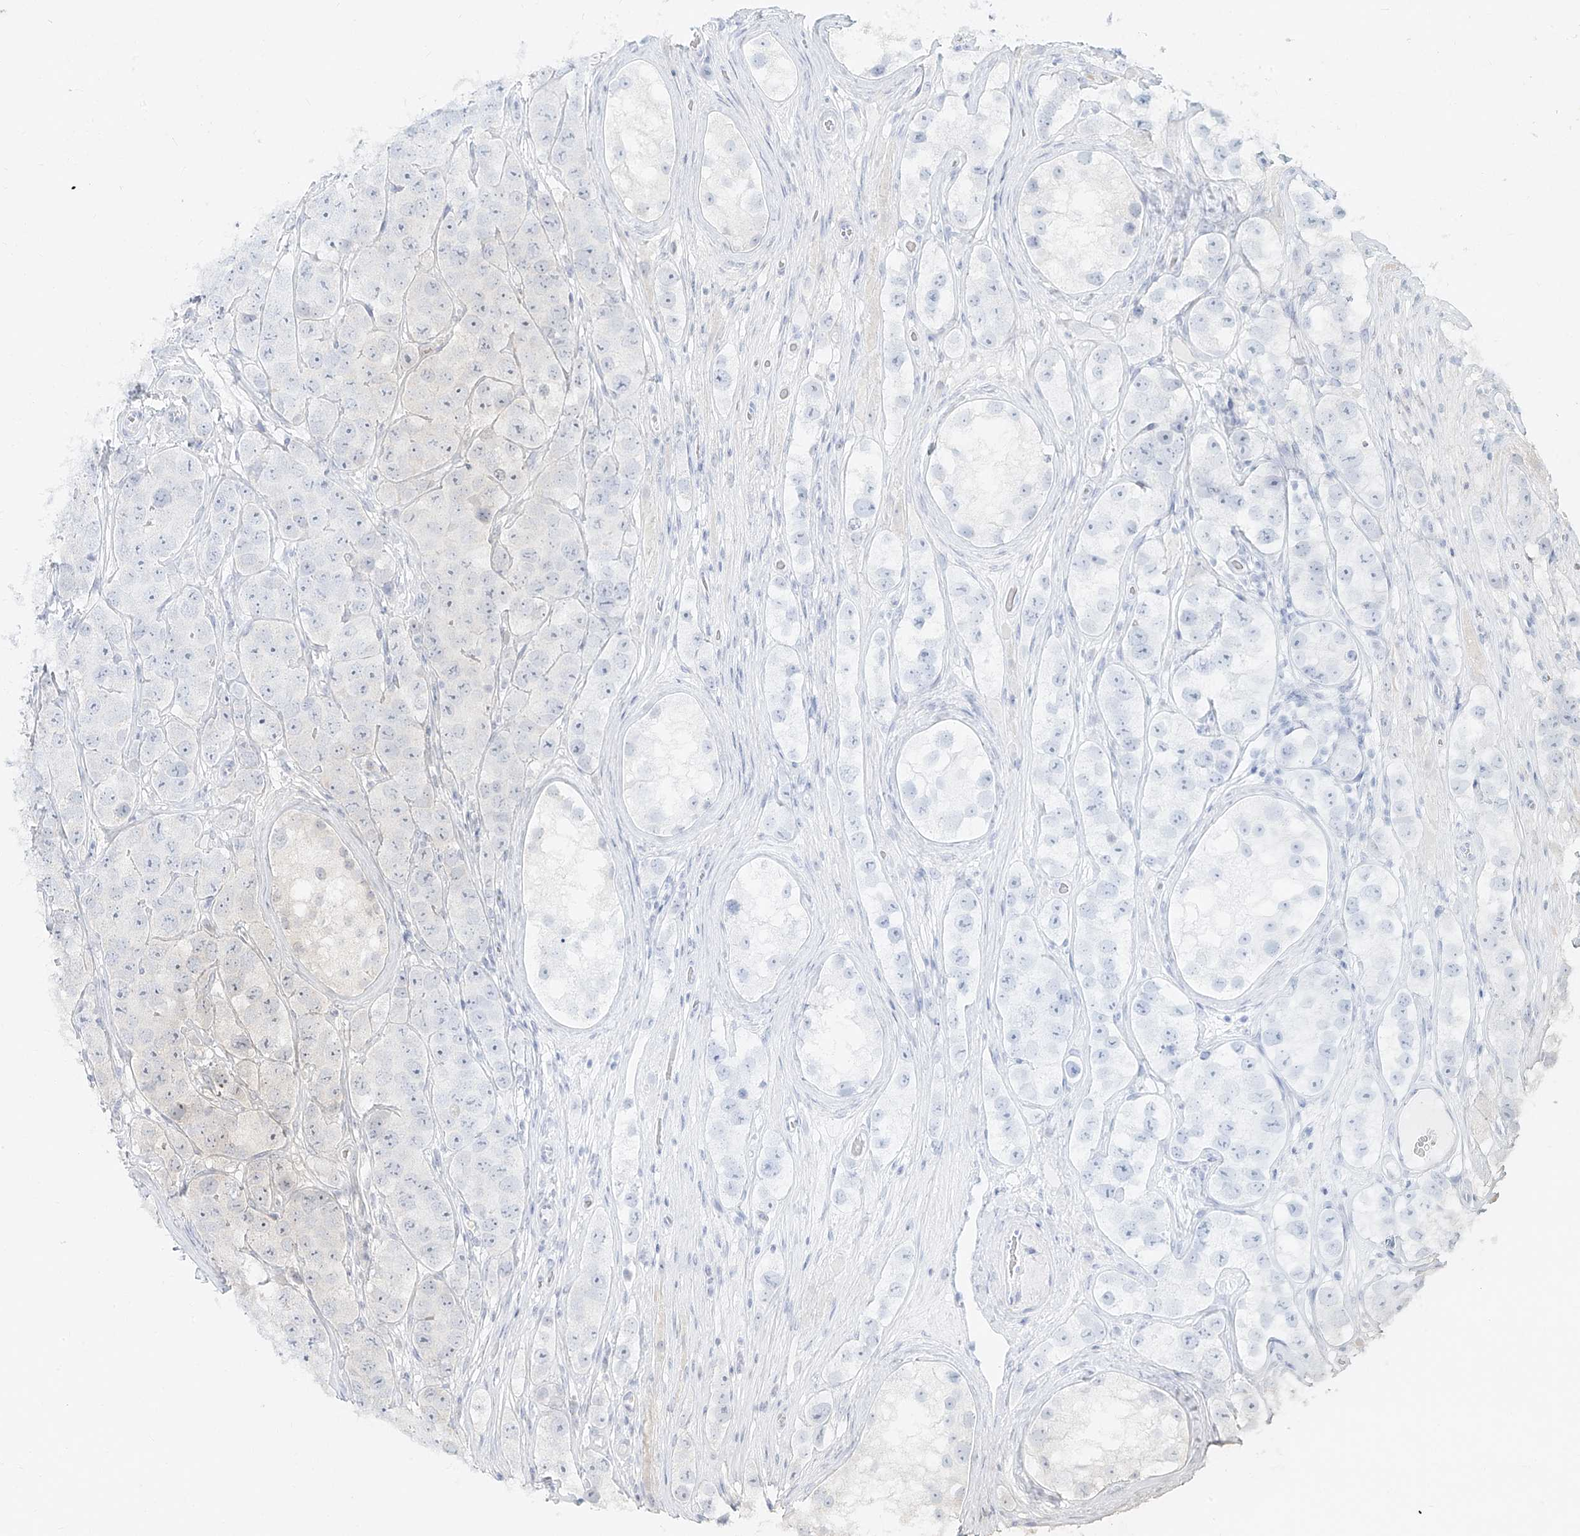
{"staining": {"intensity": "negative", "quantity": "none", "location": "none"}, "tissue": "testis cancer", "cell_type": "Tumor cells", "image_type": "cancer", "snomed": [{"axis": "morphology", "description": "Seminoma, NOS"}, {"axis": "topography", "description": "Testis"}], "caption": "Tumor cells are negative for protein expression in human testis seminoma.", "gene": "MTX2", "patient": {"sex": "male", "age": 28}}